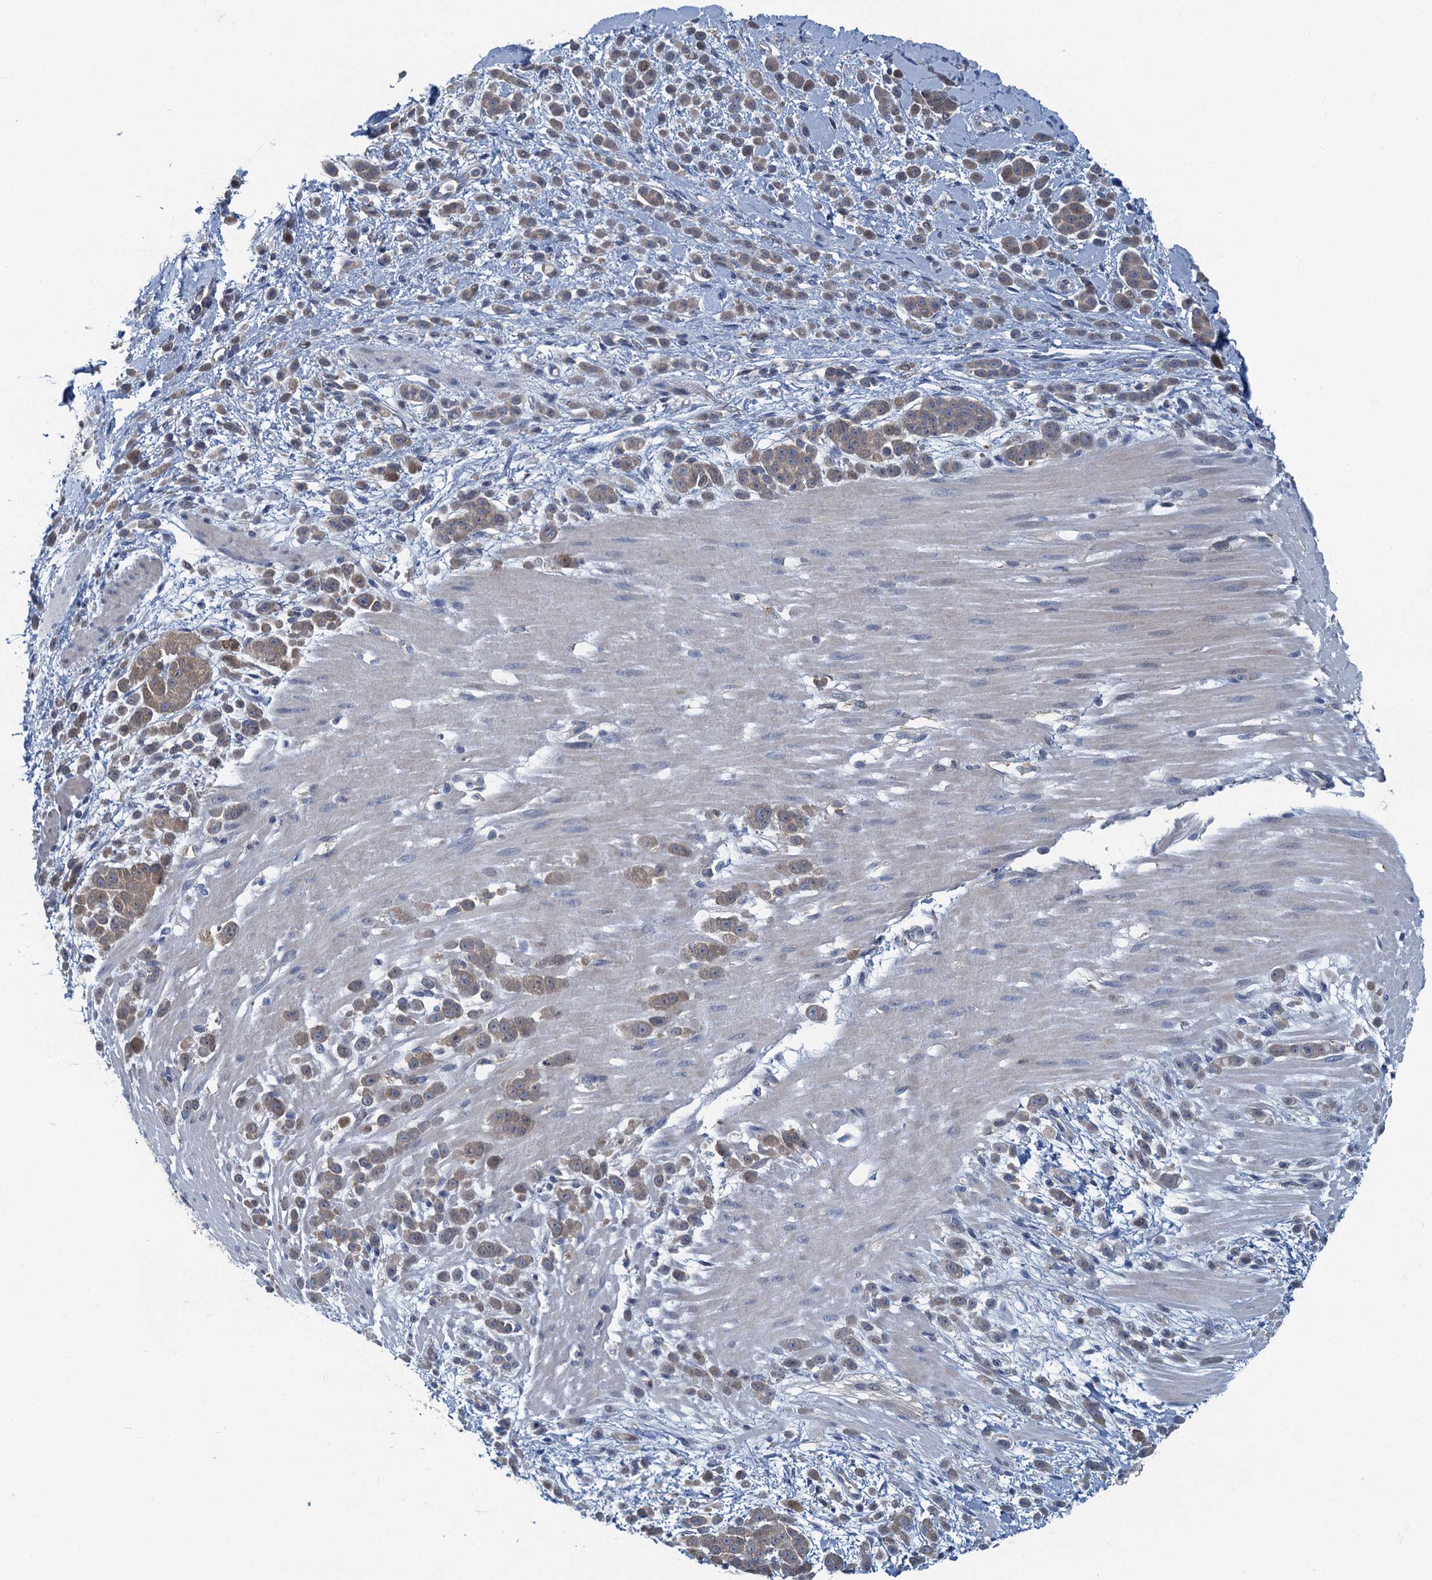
{"staining": {"intensity": "moderate", "quantity": ">75%", "location": "cytoplasmic/membranous"}, "tissue": "pancreatic cancer", "cell_type": "Tumor cells", "image_type": "cancer", "snomed": [{"axis": "morphology", "description": "Normal tissue, NOS"}, {"axis": "morphology", "description": "Adenocarcinoma, NOS"}, {"axis": "topography", "description": "Pancreas"}], "caption": "Immunohistochemical staining of human pancreatic cancer (adenocarcinoma) displays moderate cytoplasmic/membranous protein staining in about >75% of tumor cells.", "gene": "NCKAP1L", "patient": {"sex": "female", "age": 64}}